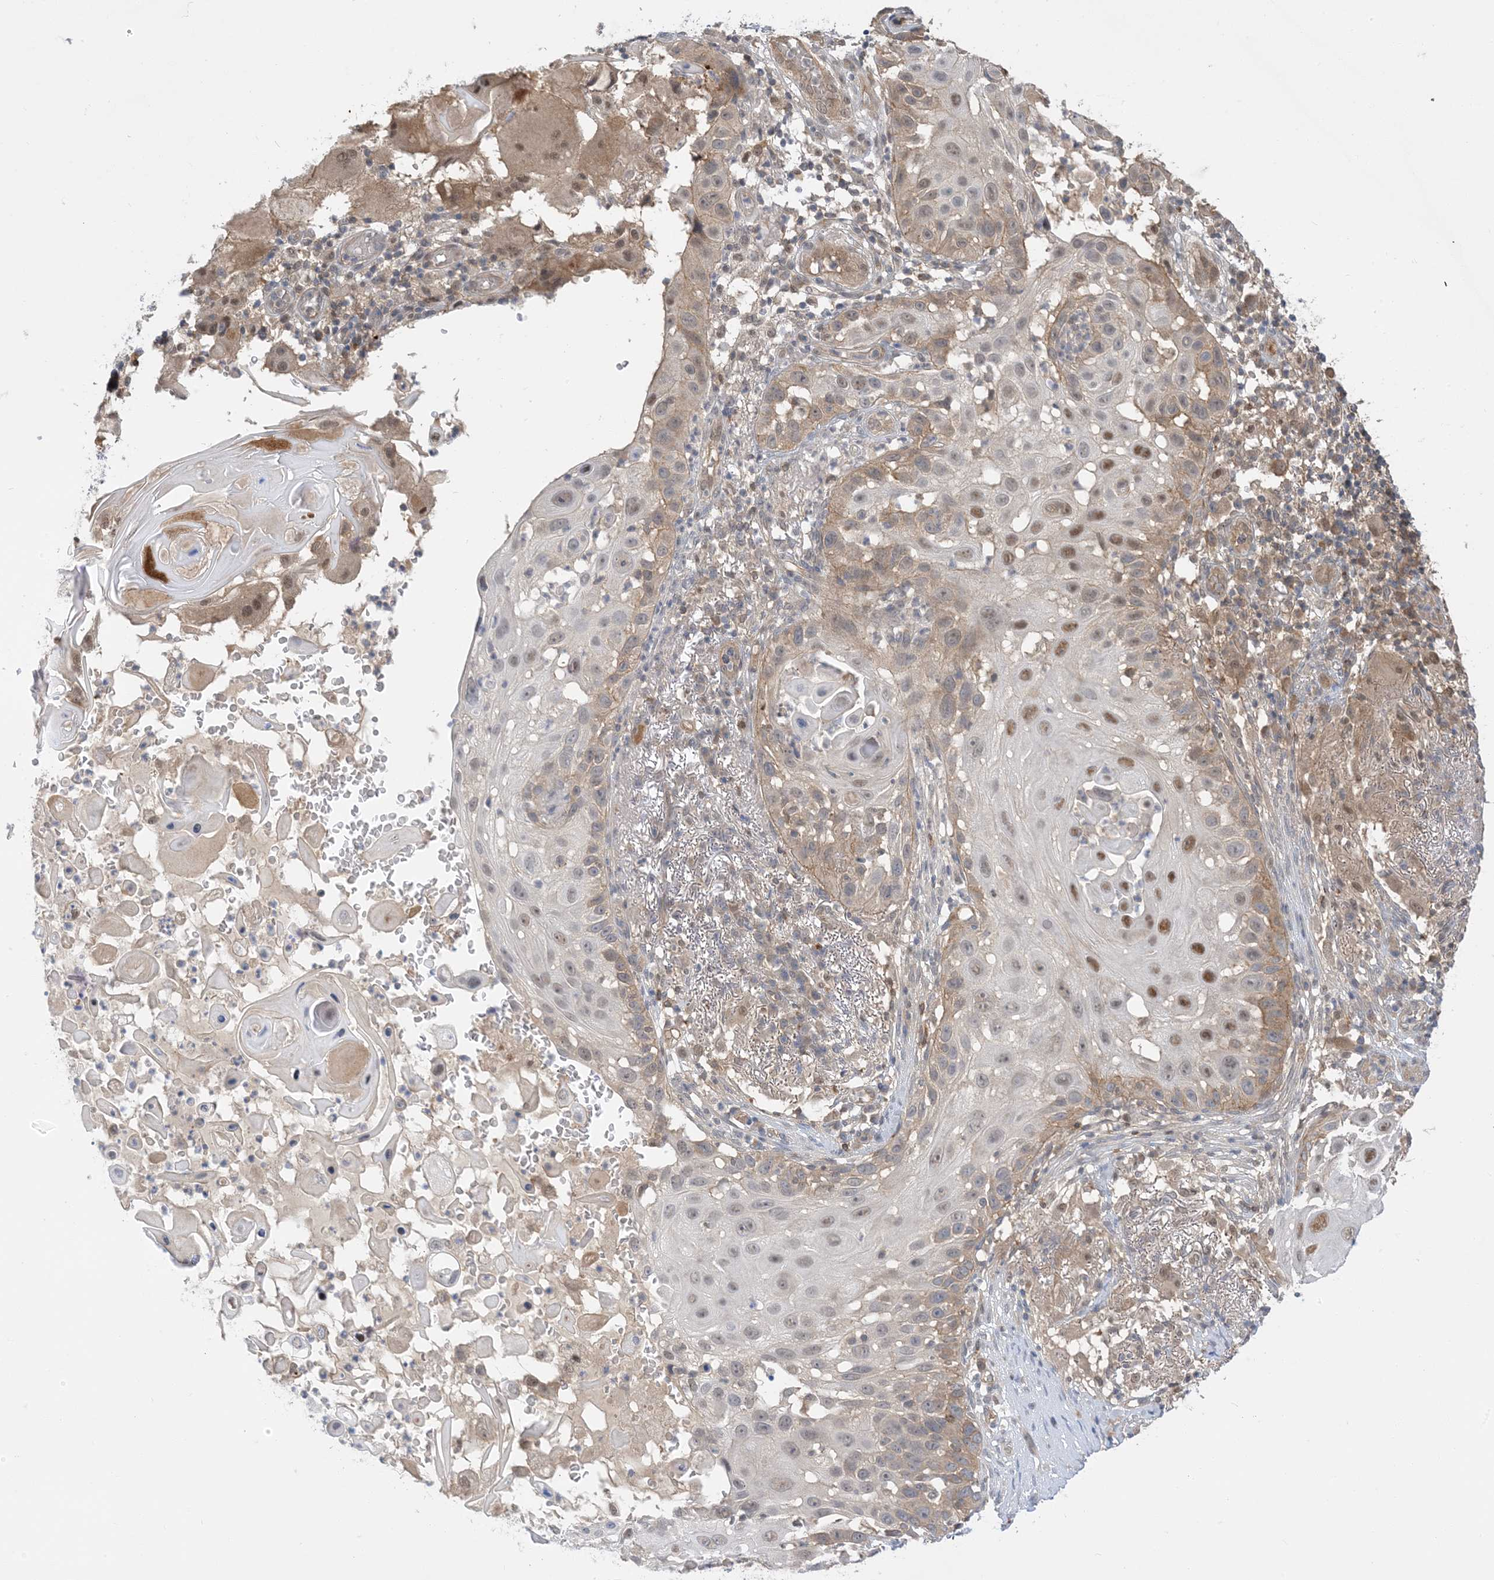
{"staining": {"intensity": "moderate", "quantity": "<25%", "location": "cytoplasmic/membranous,nuclear"}, "tissue": "skin cancer", "cell_type": "Tumor cells", "image_type": "cancer", "snomed": [{"axis": "morphology", "description": "Squamous cell carcinoma, NOS"}, {"axis": "topography", "description": "Skin"}], "caption": "The micrograph demonstrates immunohistochemical staining of skin cancer. There is moderate cytoplasmic/membranous and nuclear staining is present in approximately <25% of tumor cells. The protein is stained brown, and the nuclei are stained in blue (DAB (3,3'-diaminobenzidine) IHC with brightfield microscopy, high magnification).", "gene": "WDR26", "patient": {"sex": "female", "age": 44}}